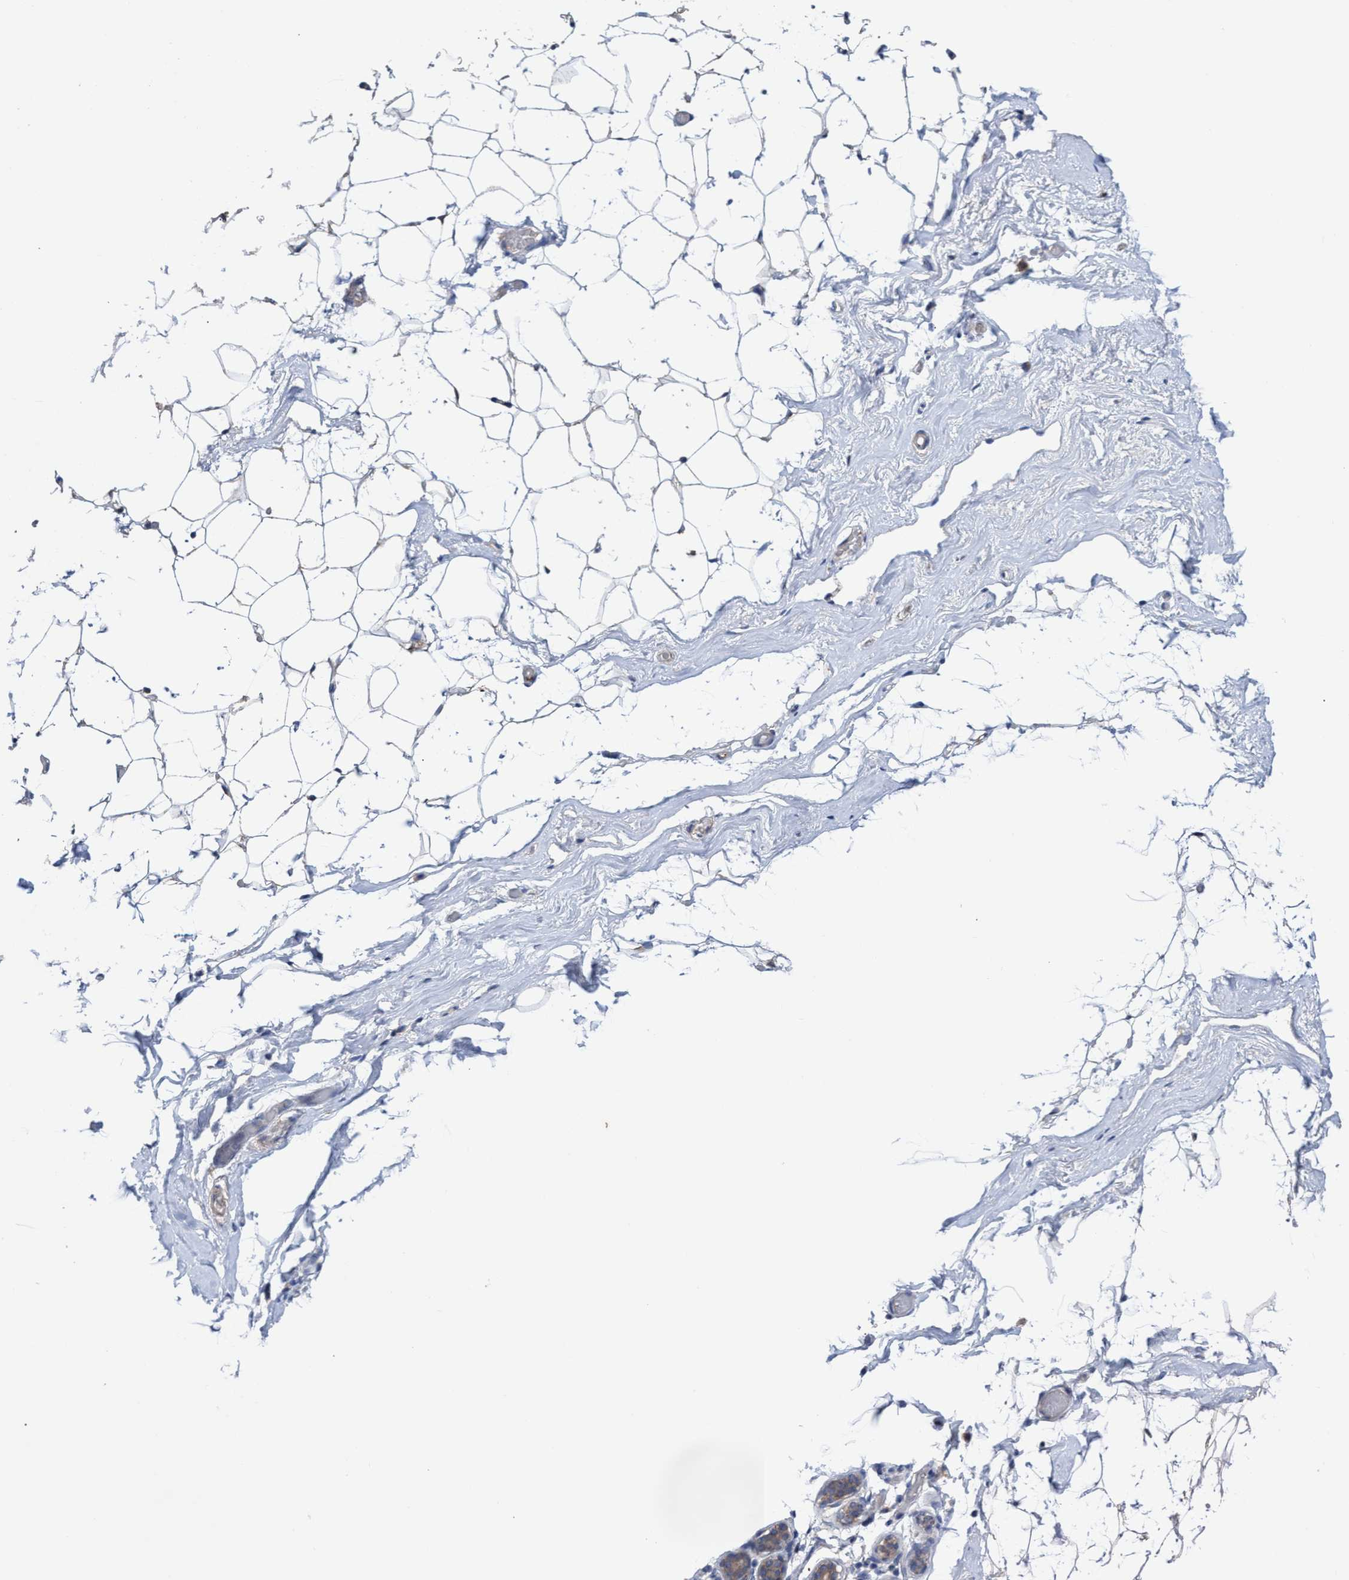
{"staining": {"intensity": "negative", "quantity": "none", "location": "none"}, "tissue": "adipose tissue", "cell_type": "Adipocytes", "image_type": "normal", "snomed": [{"axis": "morphology", "description": "Normal tissue, NOS"}, {"axis": "topography", "description": "Breast"}, {"axis": "topography", "description": "Soft tissue"}], "caption": "Immunohistochemical staining of normal adipose tissue shows no significant staining in adipocytes. (Brightfield microscopy of DAB immunohistochemistry (IHC) at high magnification).", "gene": "SVEP1", "patient": {"sex": "female", "age": 75}}